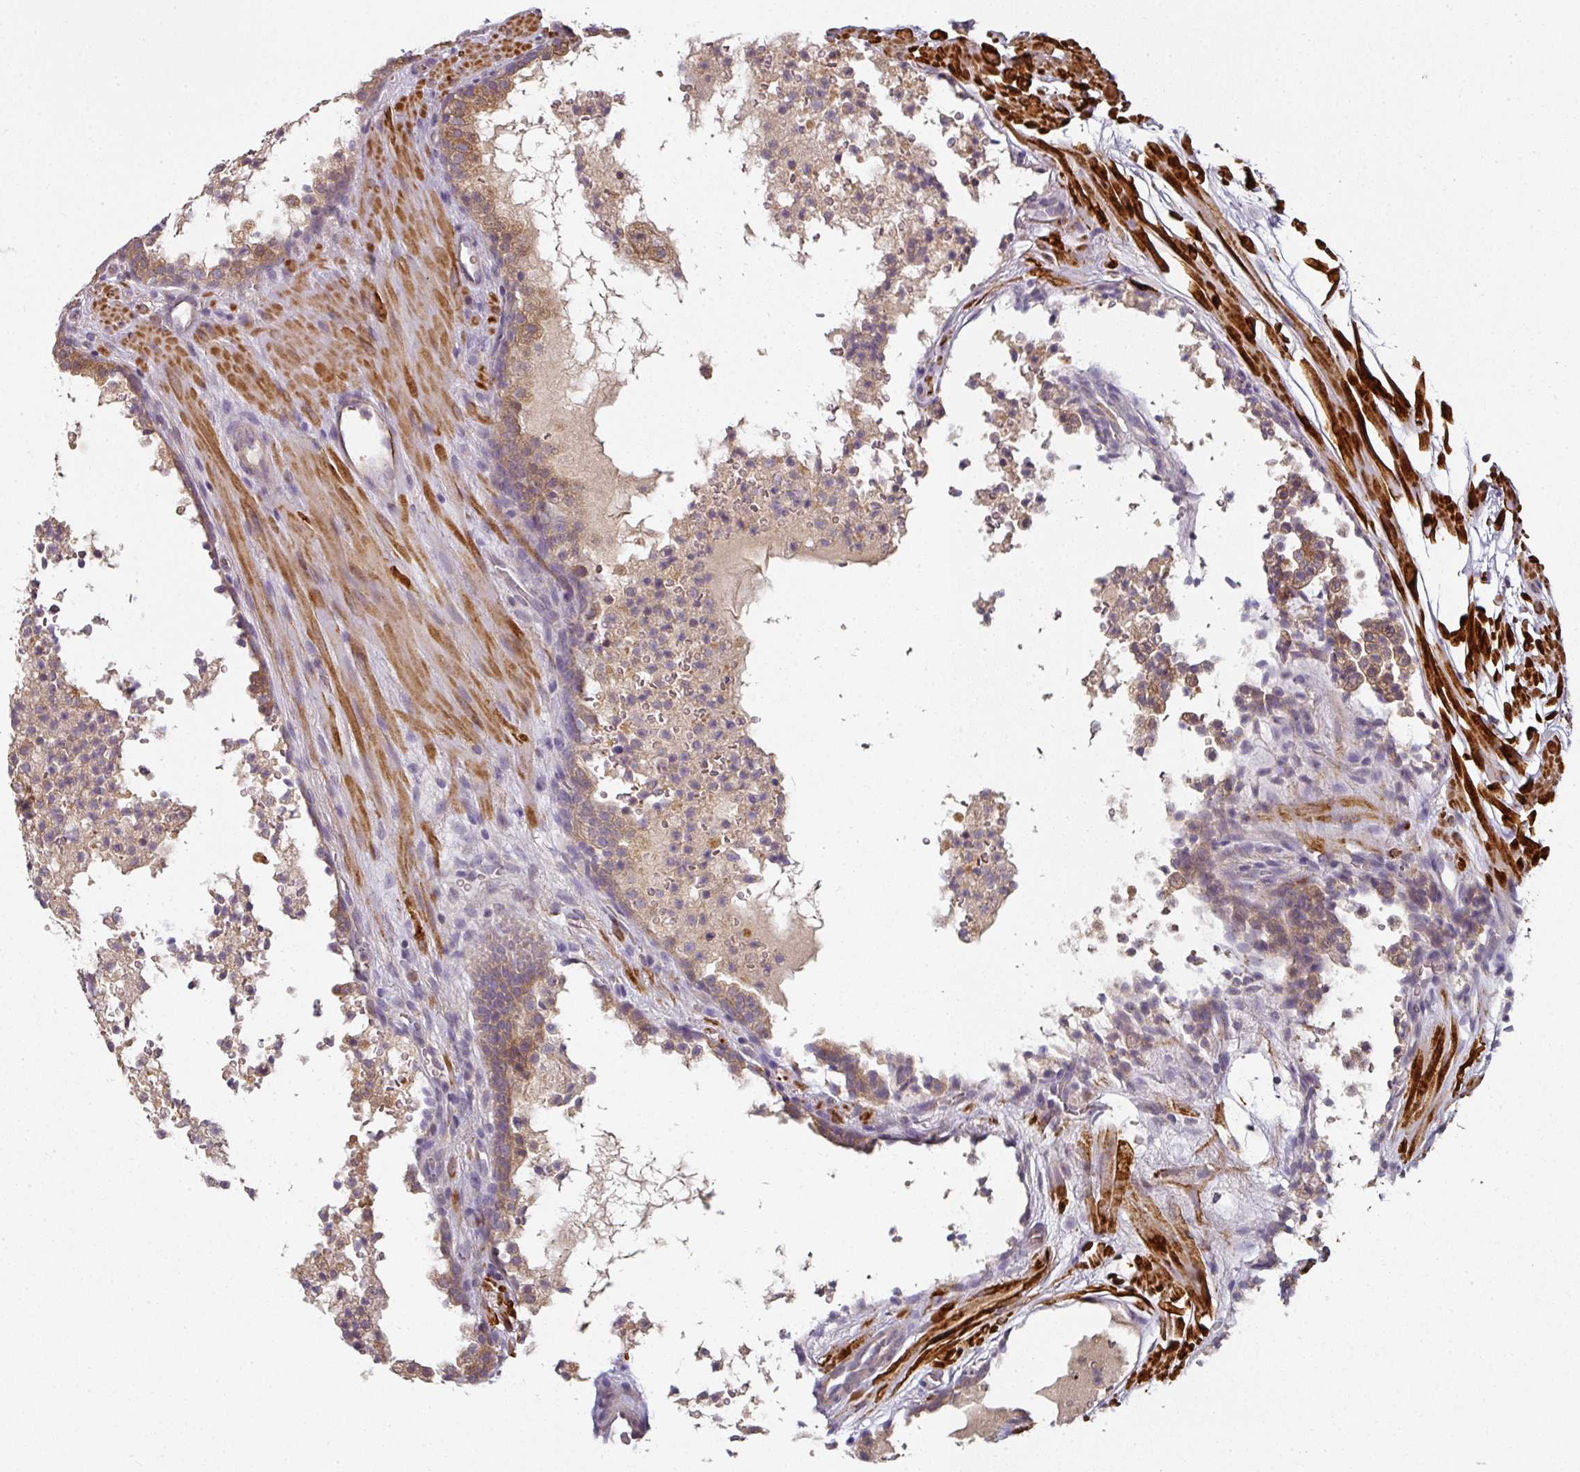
{"staining": {"intensity": "weak", "quantity": "25%-75%", "location": "cytoplasmic/membranous"}, "tissue": "prostate cancer", "cell_type": "Tumor cells", "image_type": "cancer", "snomed": [{"axis": "morphology", "description": "Adenocarcinoma, High grade"}, {"axis": "topography", "description": "Prostate"}], "caption": "A photomicrograph of human prostate cancer (high-grade adenocarcinoma) stained for a protein reveals weak cytoplasmic/membranous brown staining in tumor cells. Using DAB (brown) and hematoxylin (blue) stains, captured at high magnification using brightfield microscopy.", "gene": "MAP2K2", "patient": {"sex": "male", "age": 56}}